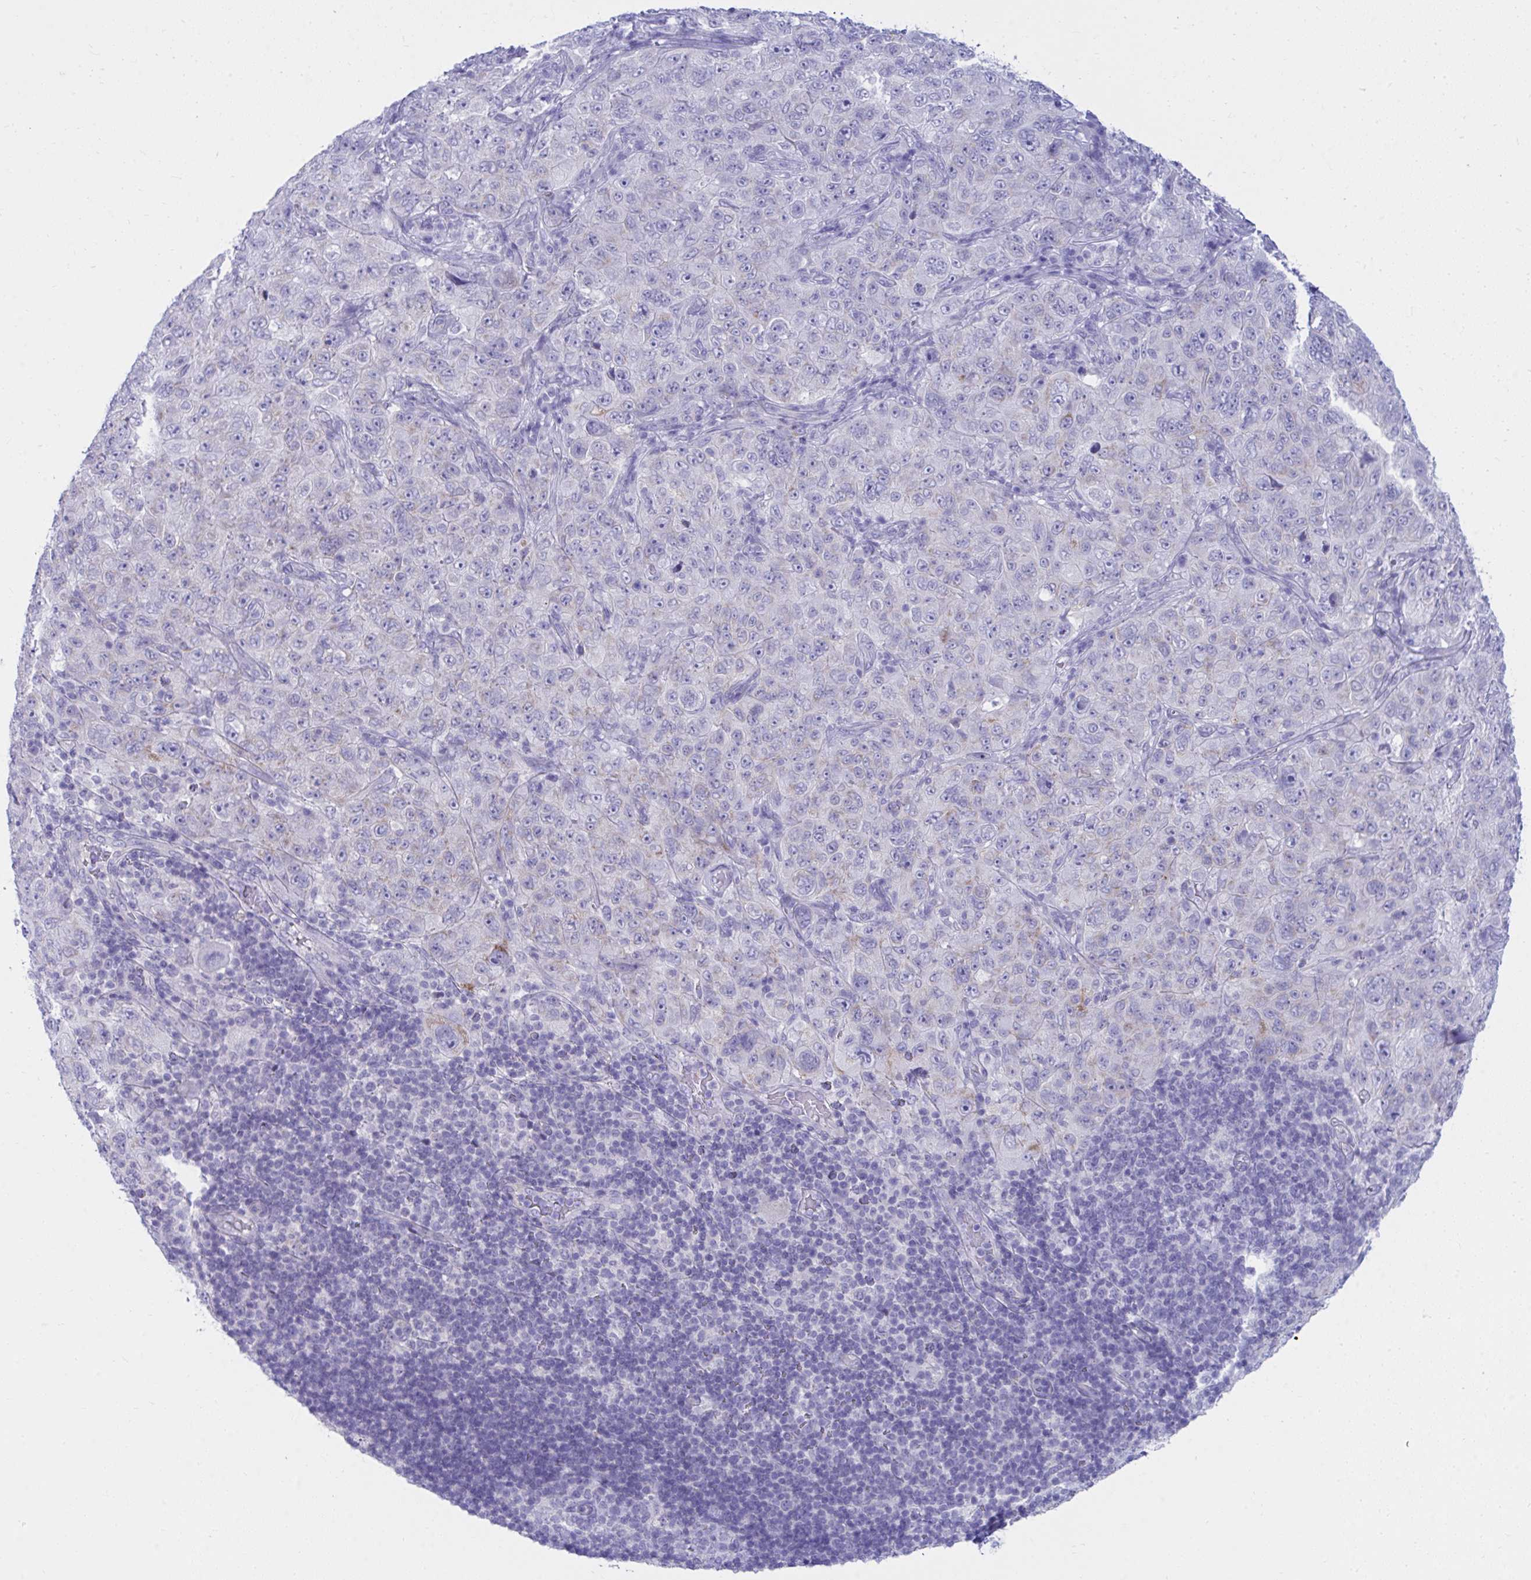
{"staining": {"intensity": "negative", "quantity": "none", "location": "none"}, "tissue": "pancreatic cancer", "cell_type": "Tumor cells", "image_type": "cancer", "snomed": [{"axis": "morphology", "description": "Adenocarcinoma, NOS"}, {"axis": "topography", "description": "Pancreas"}], "caption": "Immunohistochemistry micrograph of human pancreatic cancer (adenocarcinoma) stained for a protein (brown), which exhibits no expression in tumor cells. (IHC, brightfield microscopy, high magnification).", "gene": "SHISA8", "patient": {"sex": "male", "age": 68}}